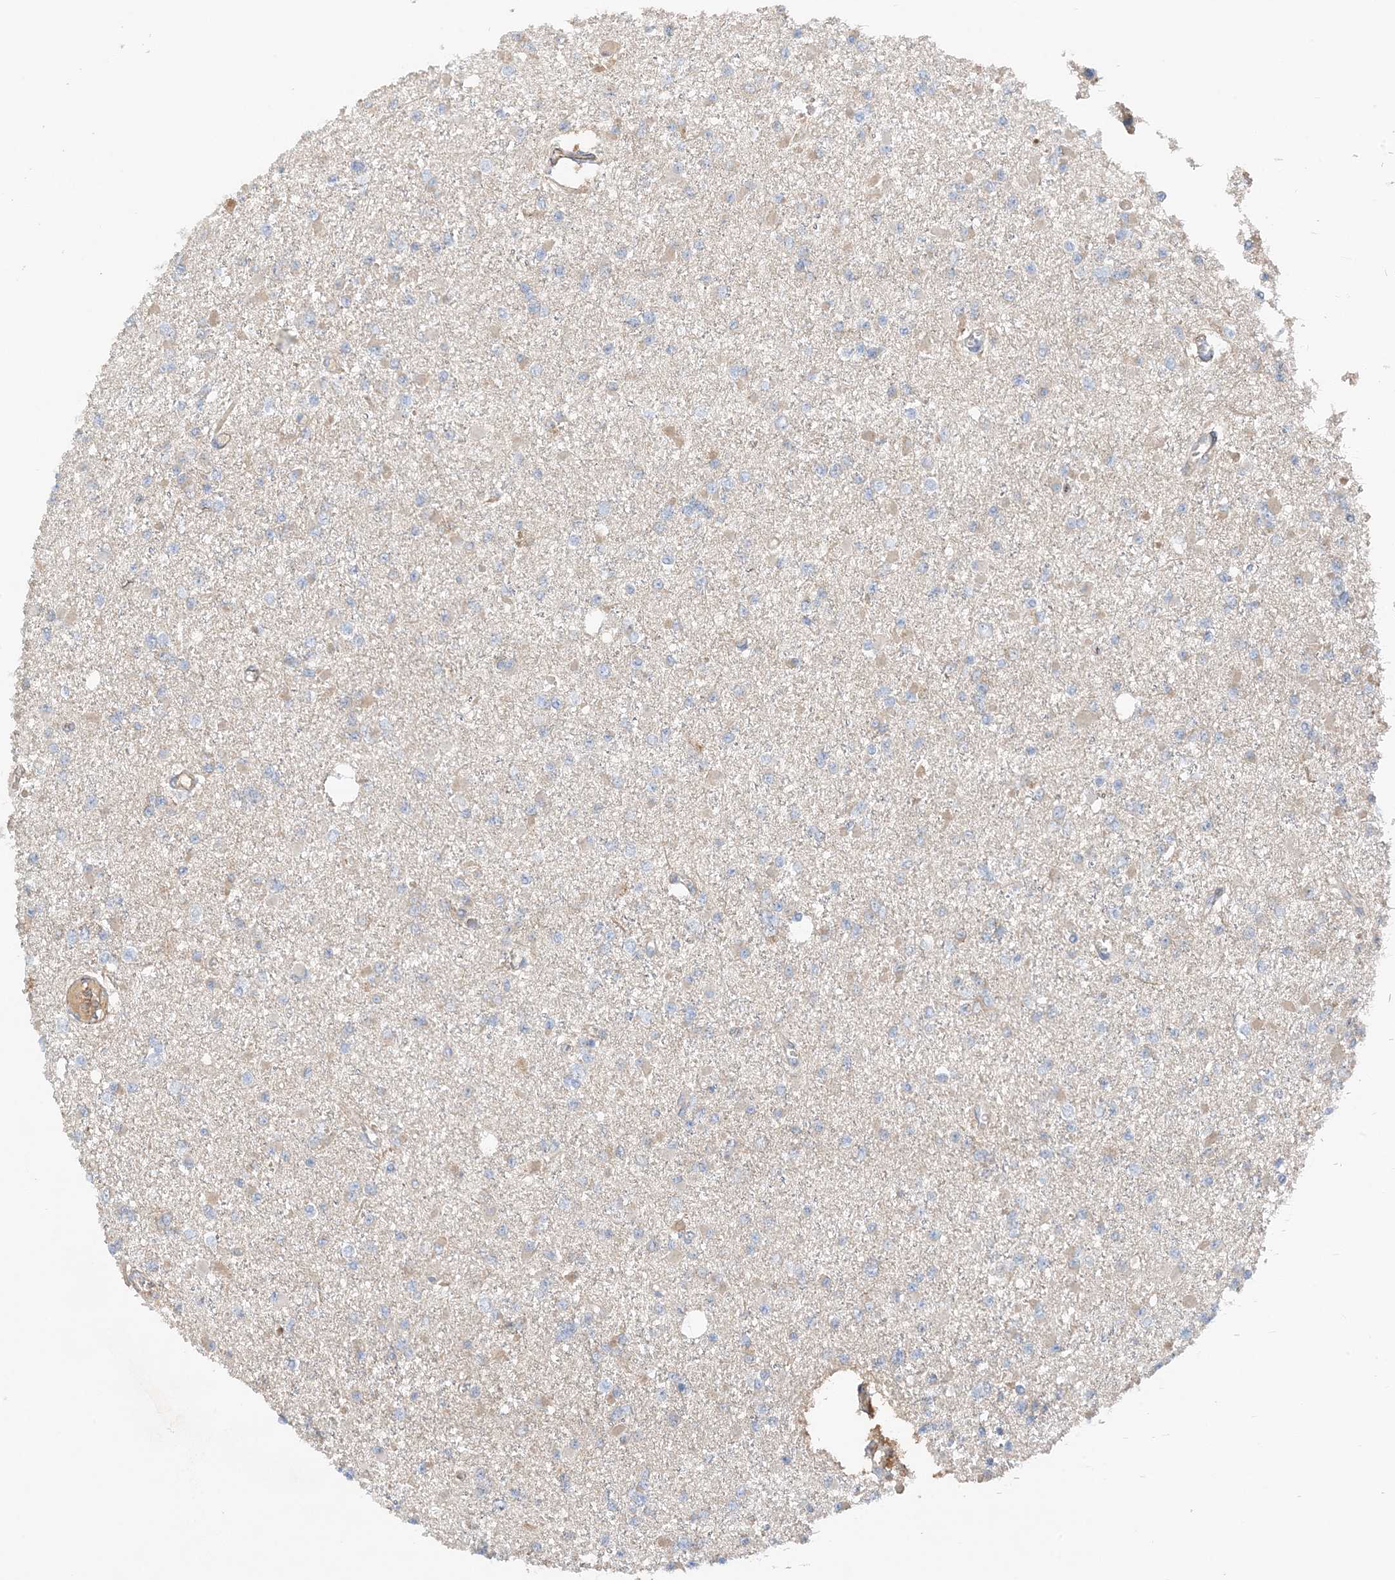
{"staining": {"intensity": "weak", "quantity": "<25%", "location": "cytoplasmic/membranous"}, "tissue": "glioma", "cell_type": "Tumor cells", "image_type": "cancer", "snomed": [{"axis": "morphology", "description": "Glioma, malignant, Low grade"}, {"axis": "topography", "description": "Brain"}], "caption": "IHC micrograph of human glioma stained for a protein (brown), which exhibits no staining in tumor cells. (DAB immunohistochemistry with hematoxylin counter stain).", "gene": "KIFBP", "patient": {"sex": "female", "age": 22}}